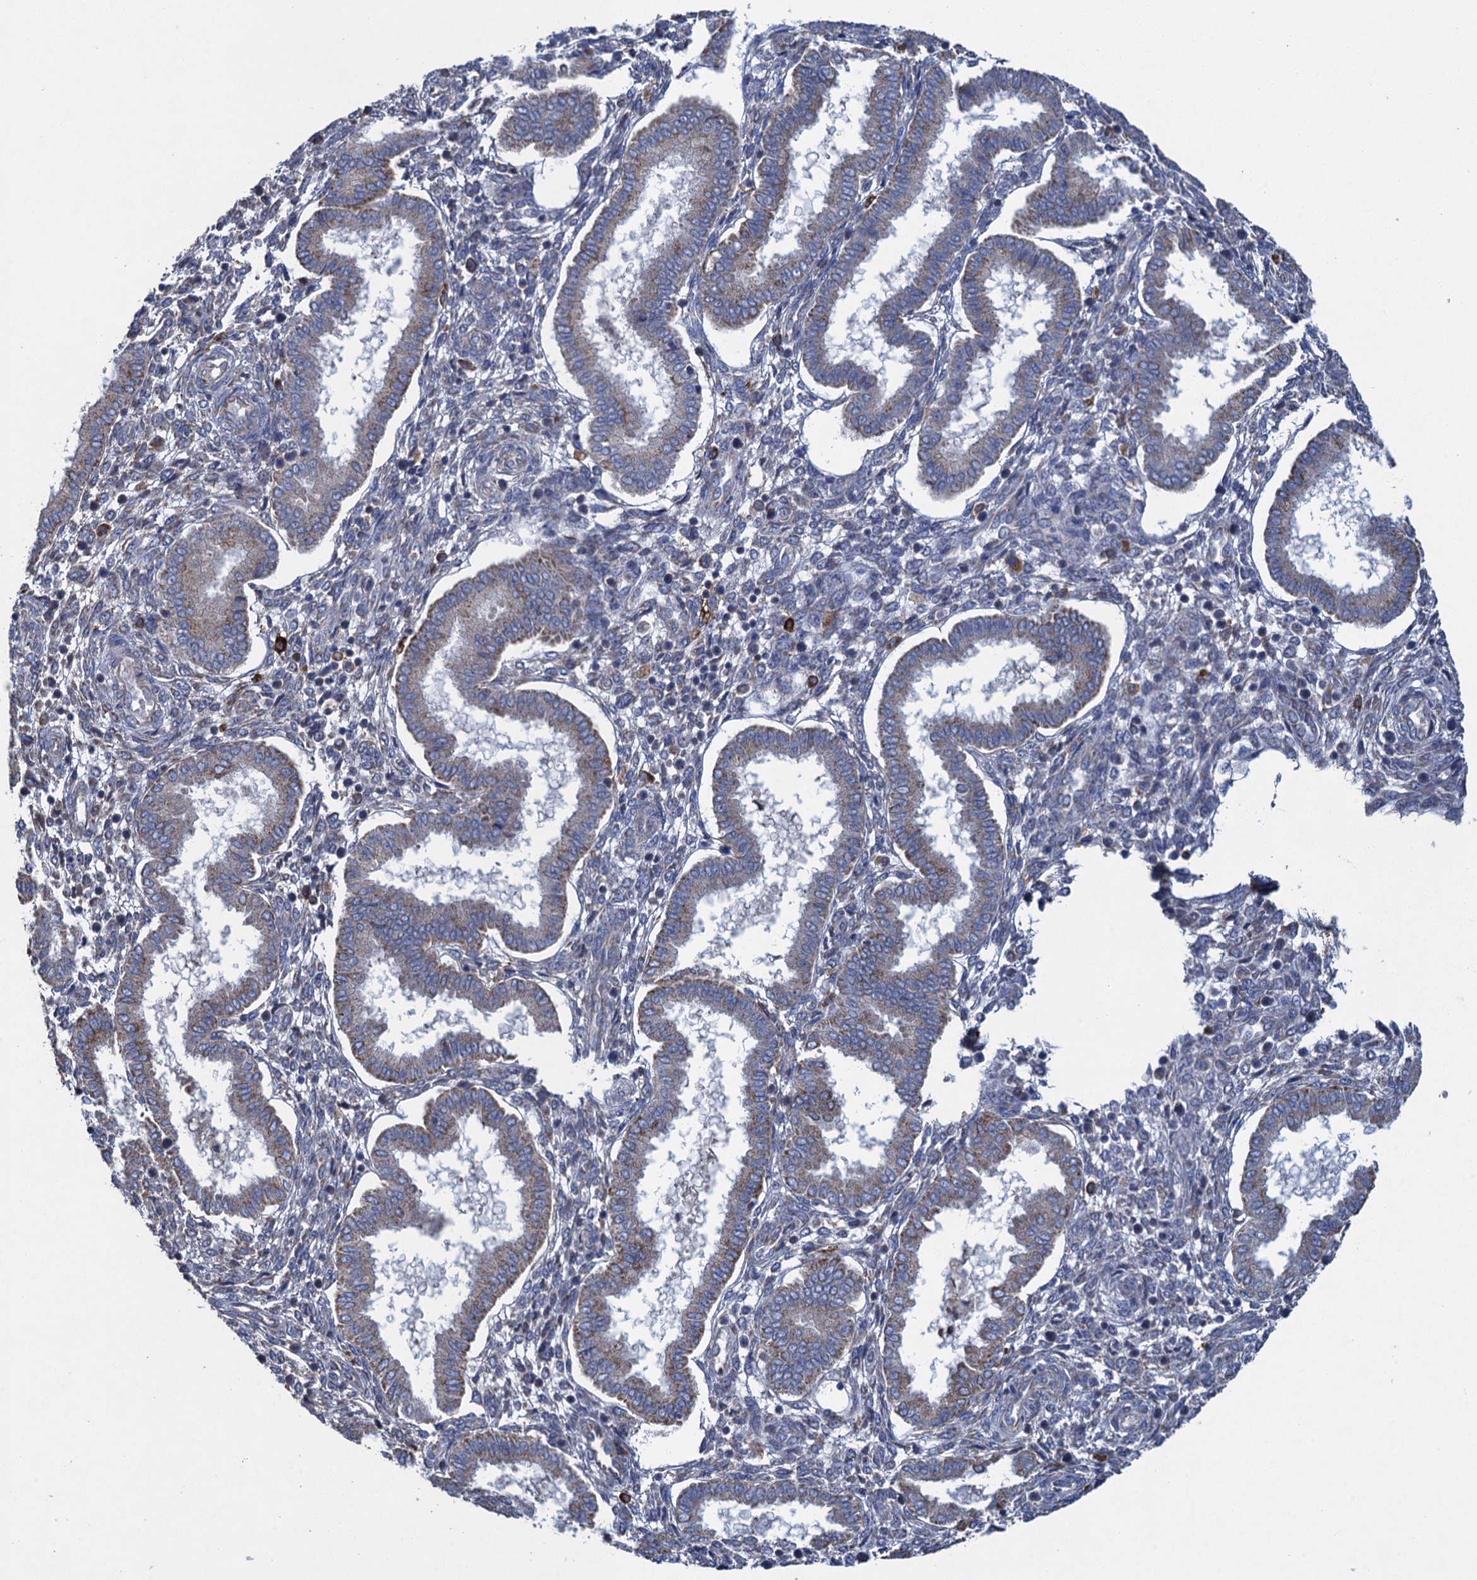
{"staining": {"intensity": "negative", "quantity": "none", "location": "none"}, "tissue": "endometrium", "cell_type": "Cells in endometrial stroma", "image_type": "normal", "snomed": [{"axis": "morphology", "description": "Normal tissue, NOS"}, {"axis": "topography", "description": "Endometrium"}], "caption": "Immunohistochemical staining of unremarkable endometrium demonstrates no significant positivity in cells in endometrial stroma. Nuclei are stained in blue.", "gene": "TXNDC11", "patient": {"sex": "female", "age": 24}}